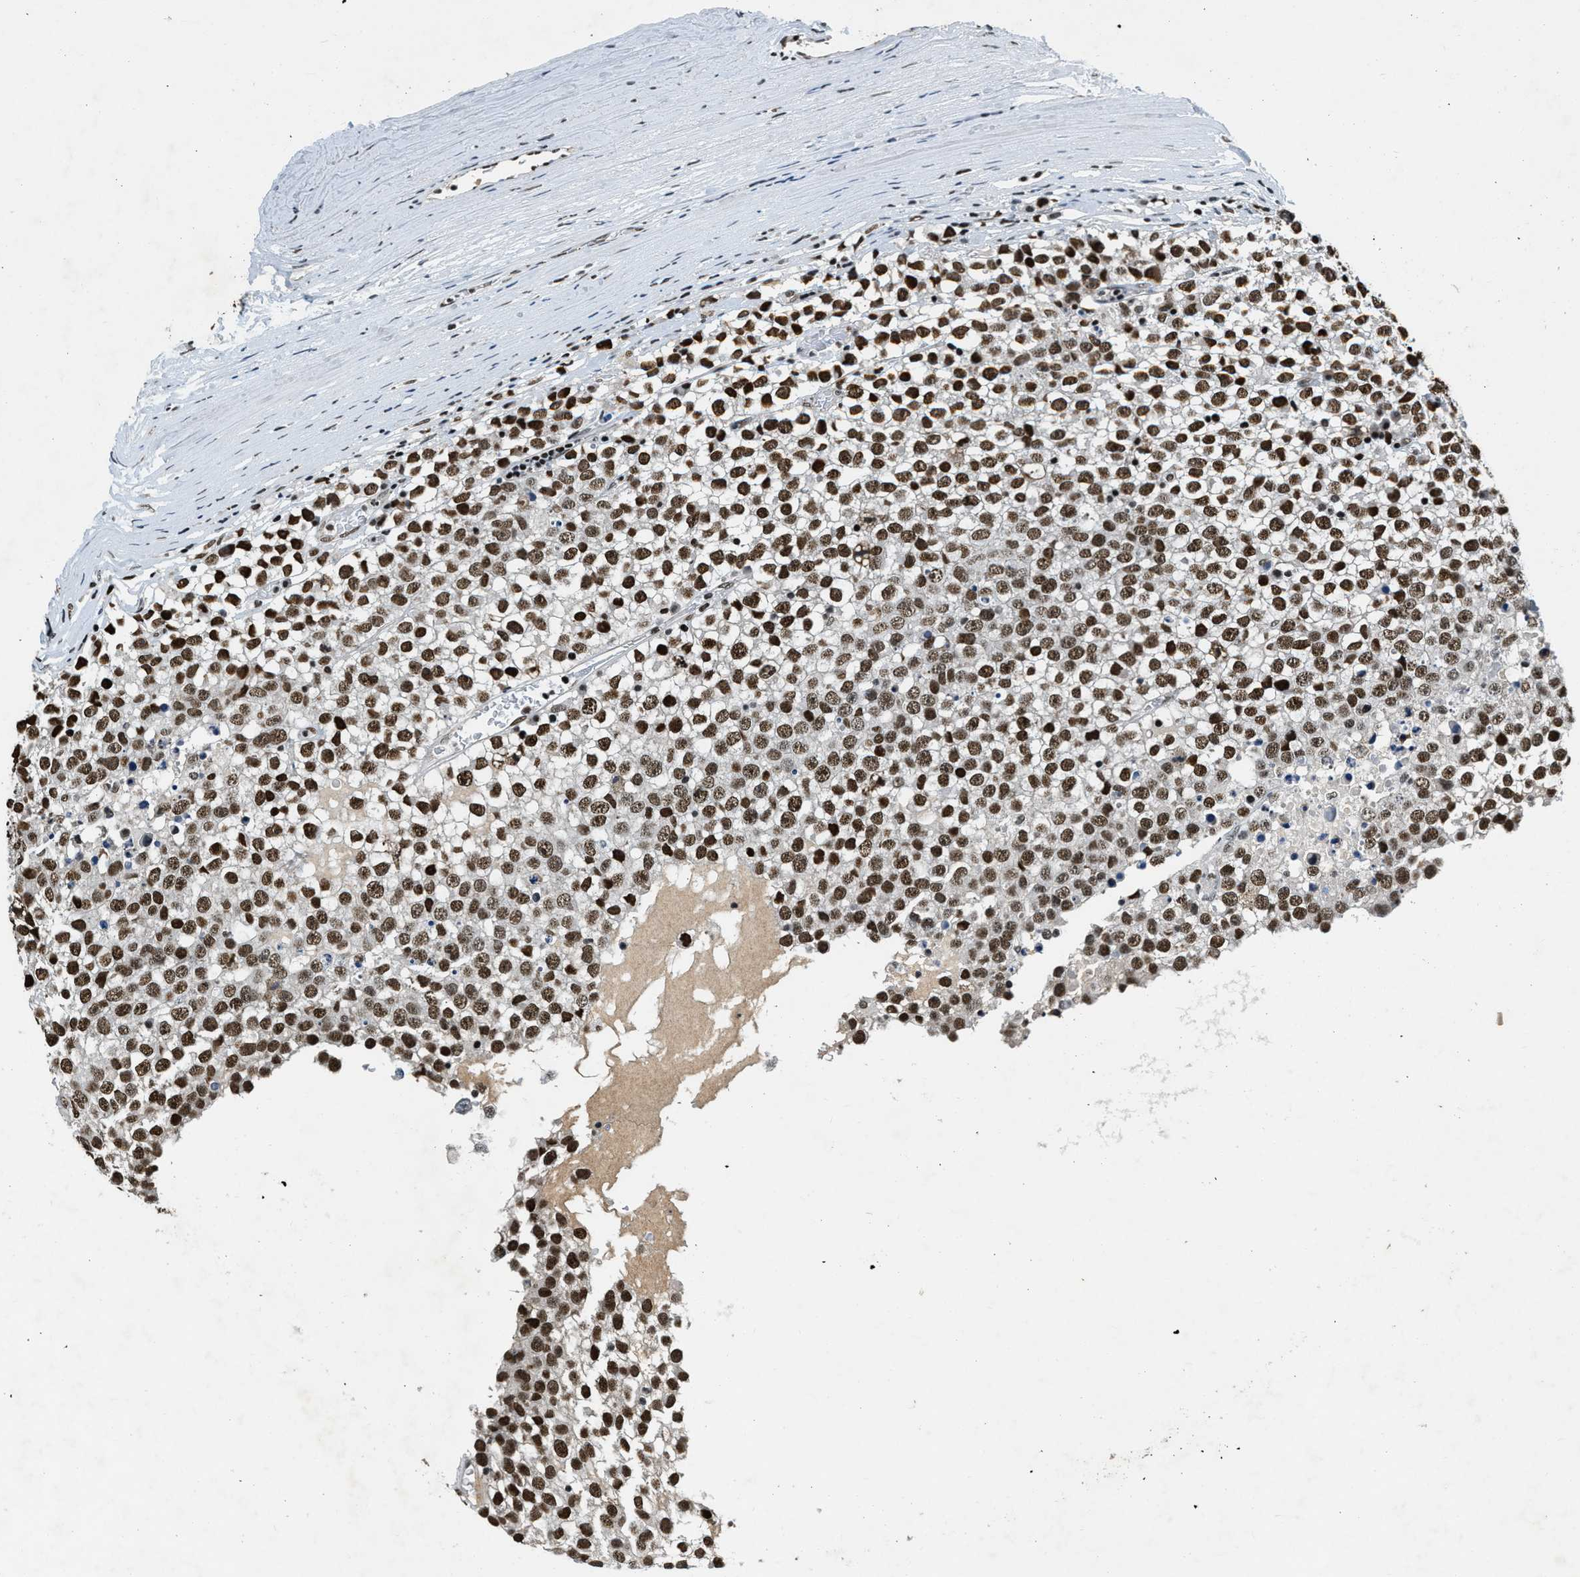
{"staining": {"intensity": "strong", "quantity": ">75%", "location": "nuclear"}, "tissue": "testis cancer", "cell_type": "Tumor cells", "image_type": "cancer", "snomed": [{"axis": "morphology", "description": "Seminoma, NOS"}, {"axis": "topography", "description": "Testis"}], "caption": "This histopathology image displays immunohistochemistry staining of testis seminoma, with high strong nuclear expression in approximately >75% of tumor cells.", "gene": "CCNE1", "patient": {"sex": "male", "age": 65}}